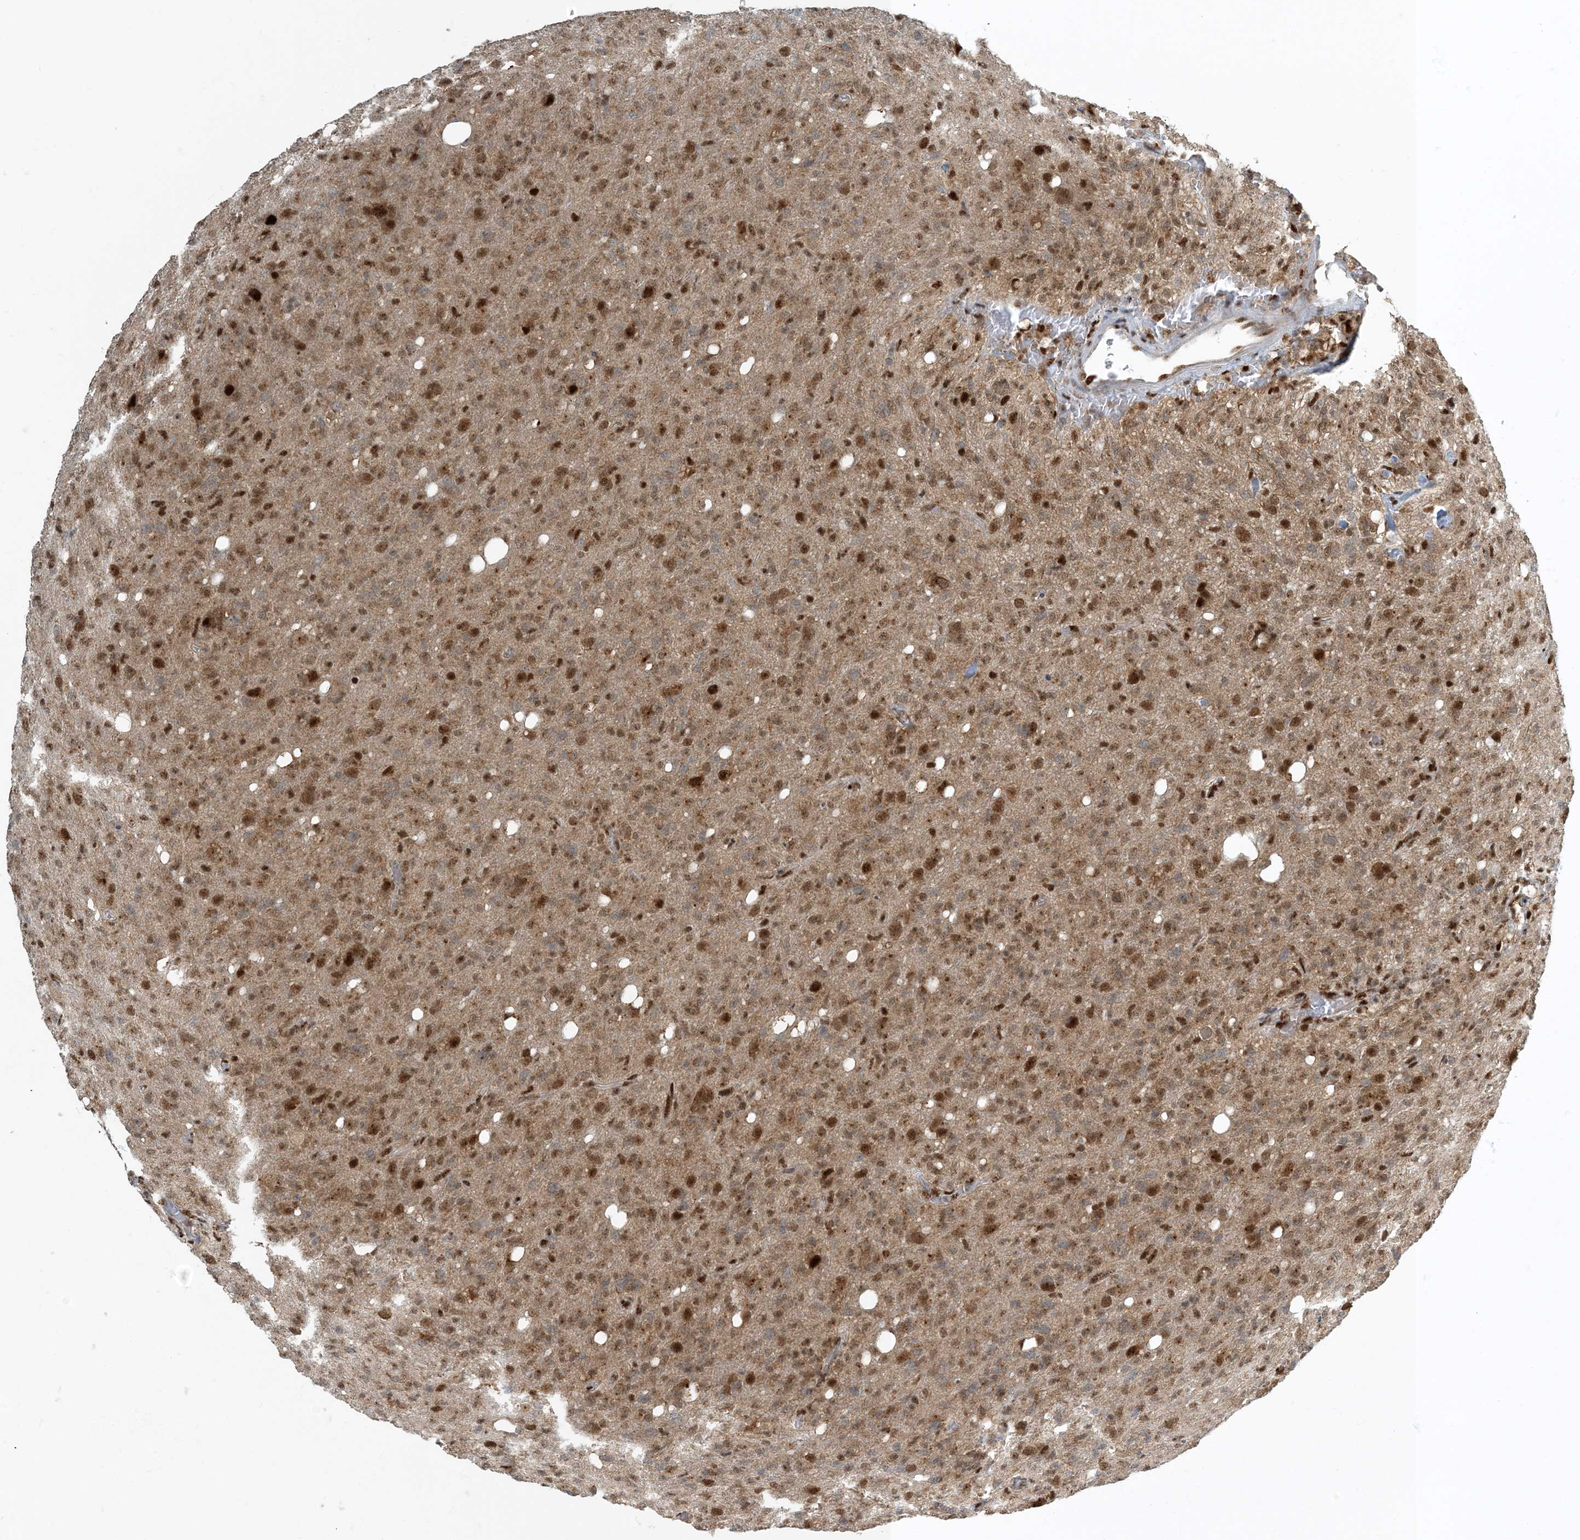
{"staining": {"intensity": "moderate", "quantity": "25%-75%", "location": "nuclear"}, "tissue": "glioma", "cell_type": "Tumor cells", "image_type": "cancer", "snomed": [{"axis": "morphology", "description": "Glioma, malignant, High grade"}, {"axis": "topography", "description": "Brain"}], "caption": "About 25%-75% of tumor cells in malignant glioma (high-grade) exhibit moderate nuclear protein expression as visualized by brown immunohistochemical staining.", "gene": "MBD1", "patient": {"sex": "female", "age": 57}}